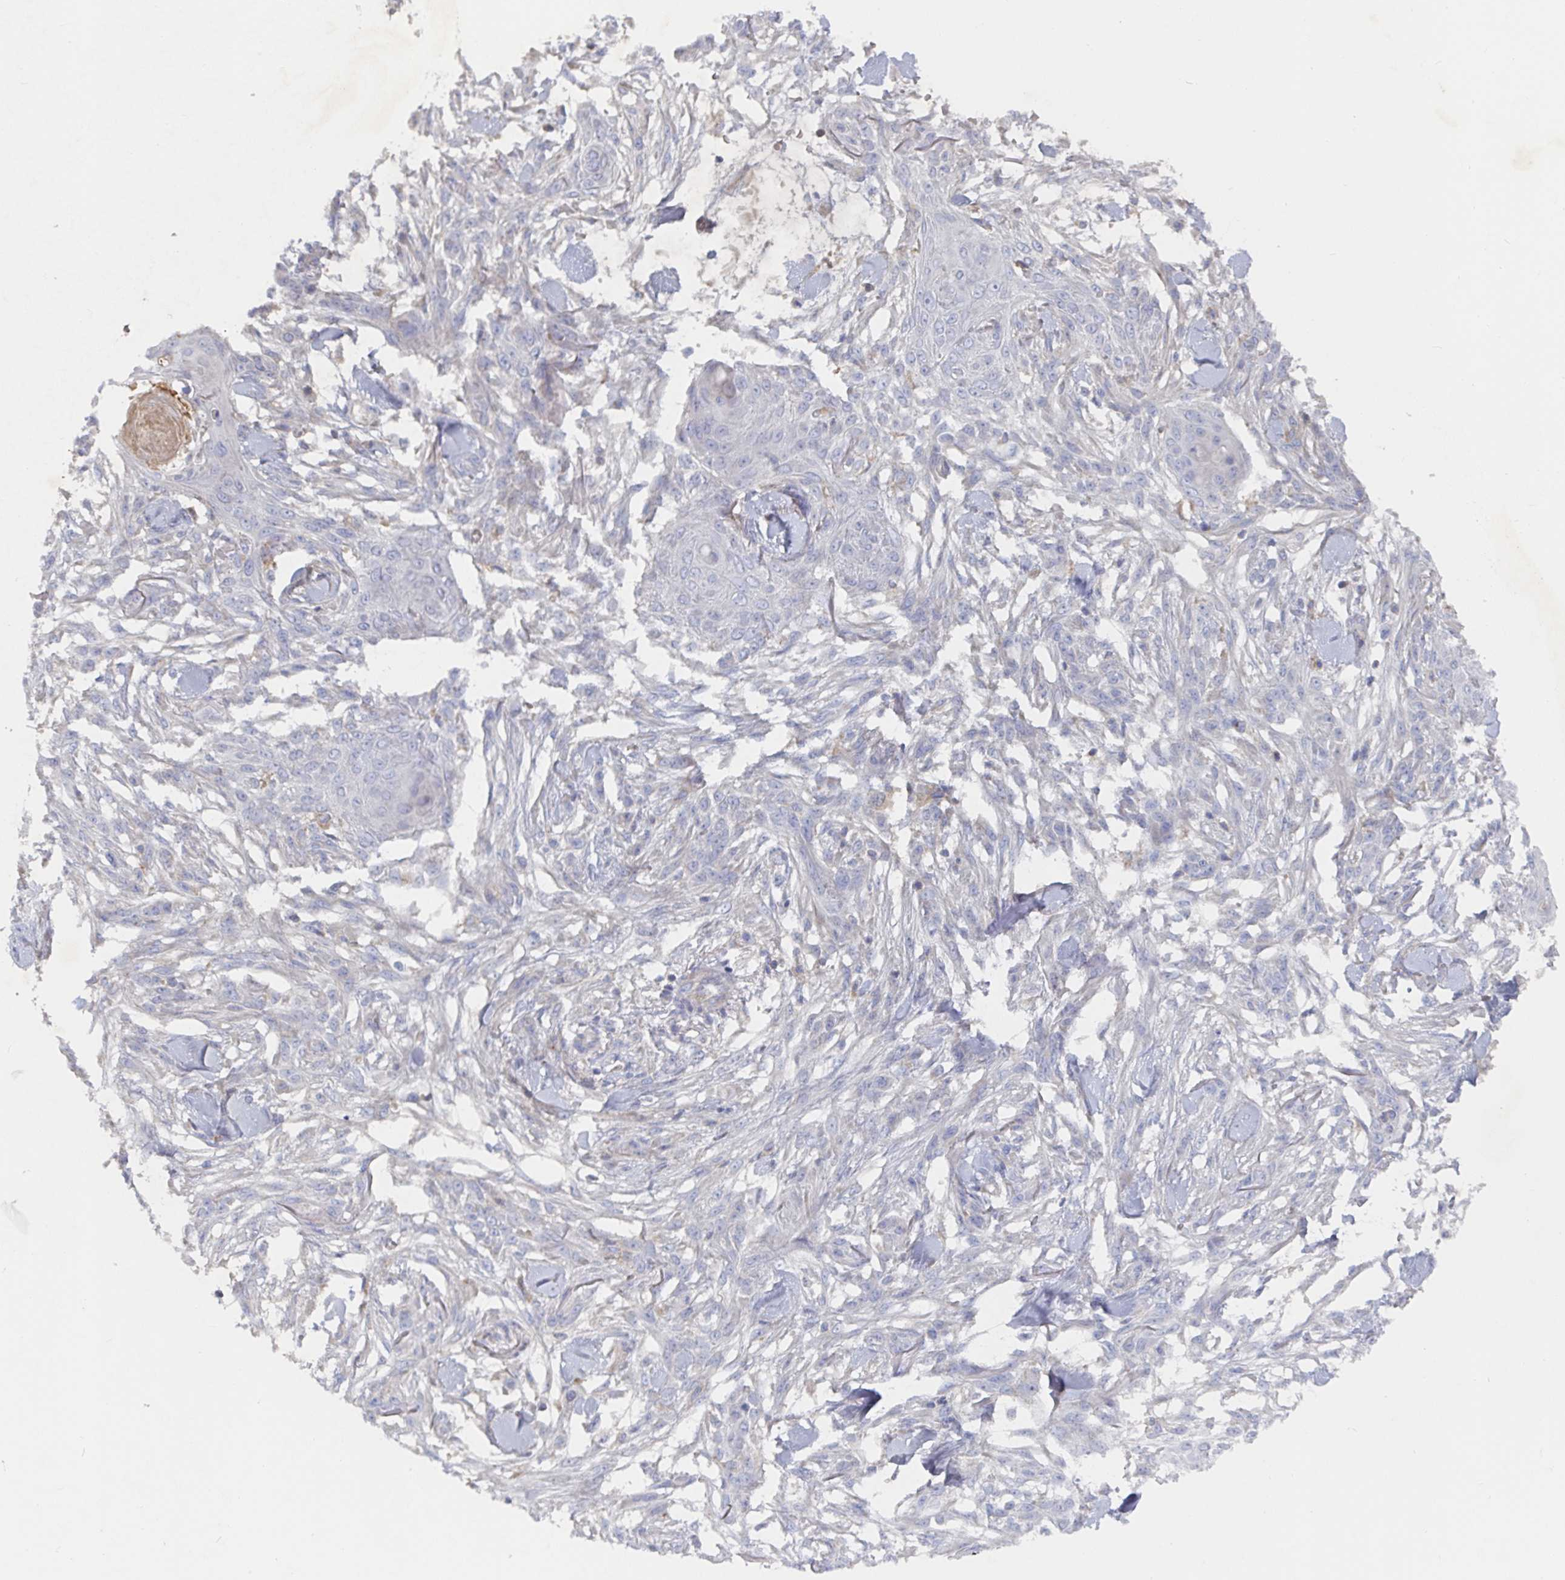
{"staining": {"intensity": "negative", "quantity": "none", "location": "none"}, "tissue": "skin cancer", "cell_type": "Tumor cells", "image_type": "cancer", "snomed": [{"axis": "morphology", "description": "Squamous cell carcinoma, NOS"}, {"axis": "topography", "description": "Skin"}], "caption": "An IHC photomicrograph of skin cancer is shown. There is no staining in tumor cells of skin cancer.", "gene": "IRAK2", "patient": {"sex": "female", "age": 59}}